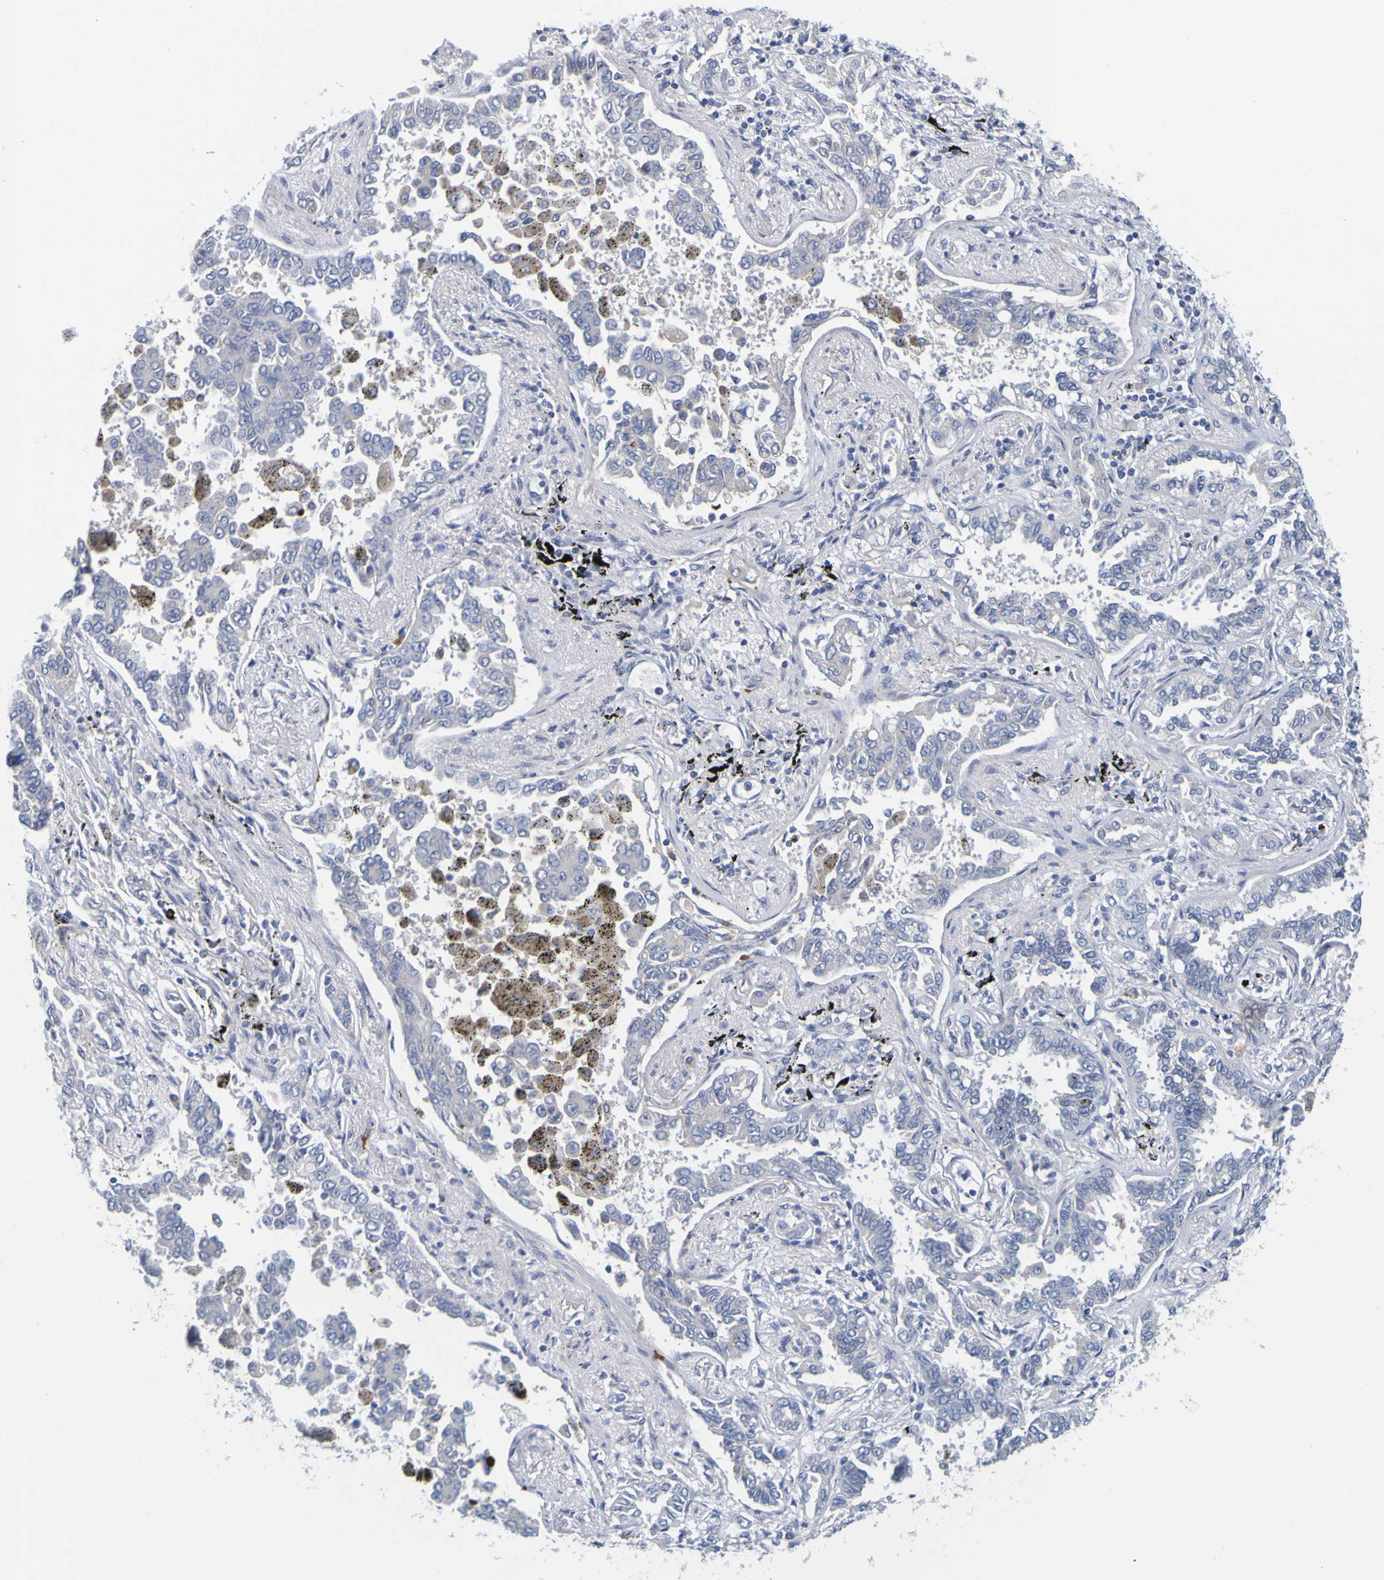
{"staining": {"intensity": "negative", "quantity": "none", "location": "none"}, "tissue": "lung cancer", "cell_type": "Tumor cells", "image_type": "cancer", "snomed": [{"axis": "morphology", "description": "Normal tissue, NOS"}, {"axis": "morphology", "description": "Adenocarcinoma, NOS"}, {"axis": "topography", "description": "Lung"}], "caption": "This is a micrograph of immunohistochemistry staining of lung cancer (adenocarcinoma), which shows no positivity in tumor cells.", "gene": "ENDOU", "patient": {"sex": "male", "age": 59}}